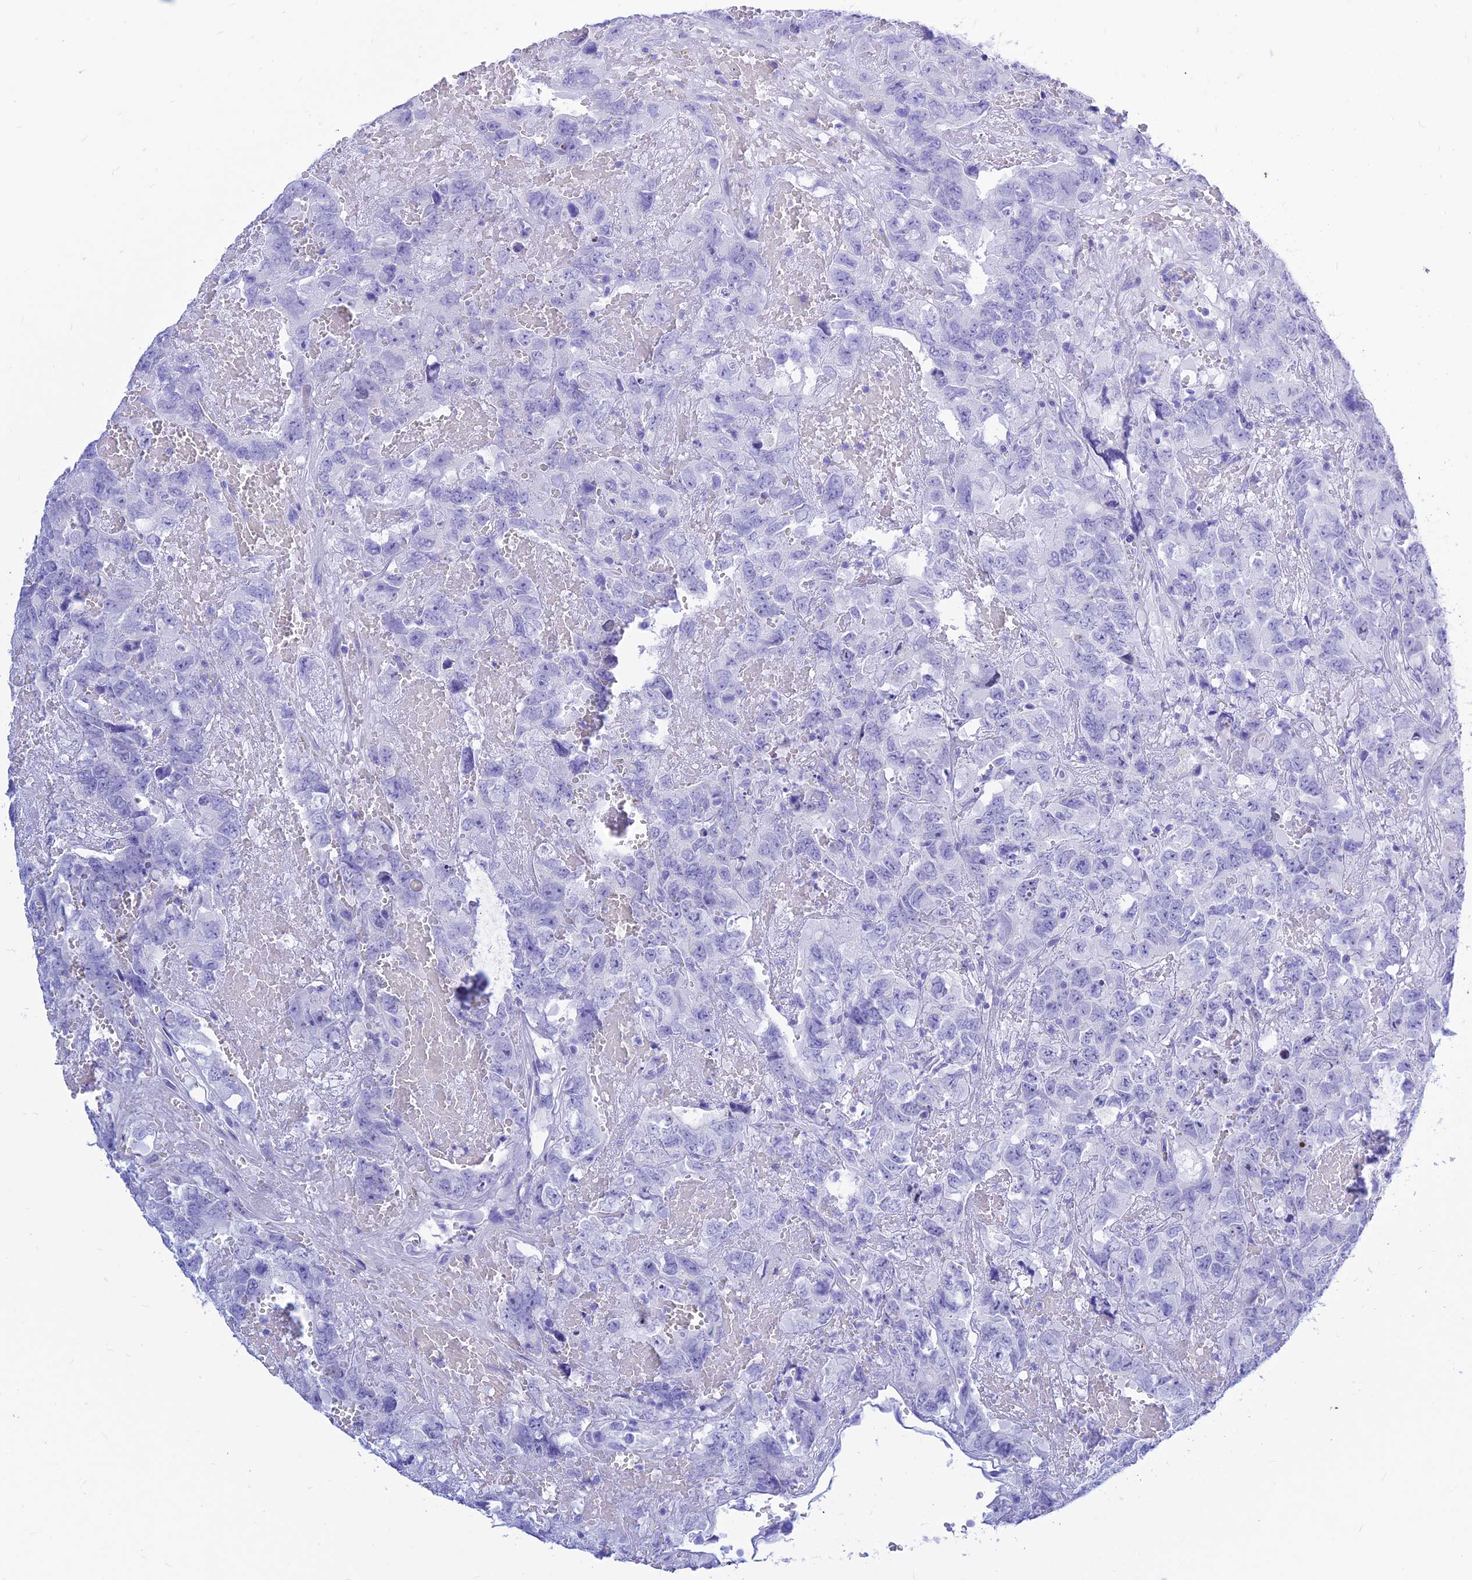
{"staining": {"intensity": "negative", "quantity": "none", "location": "none"}, "tissue": "testis cancer", "cell_type": "Tumor cells", "image_type": "cancer", "snomed": [{"axis": "morphology", "description": "Carcinoma, Embryonal, NOS"}, {"axis": "topography", "description": "Testis"}], "caption": "A micrograph of testis cancer (embryonal carcinoma) stained for a protein demonstrates no brown staining in tumor cells.", "gene": "PRNP", "patient": {"sex": "male", "age": 45}}